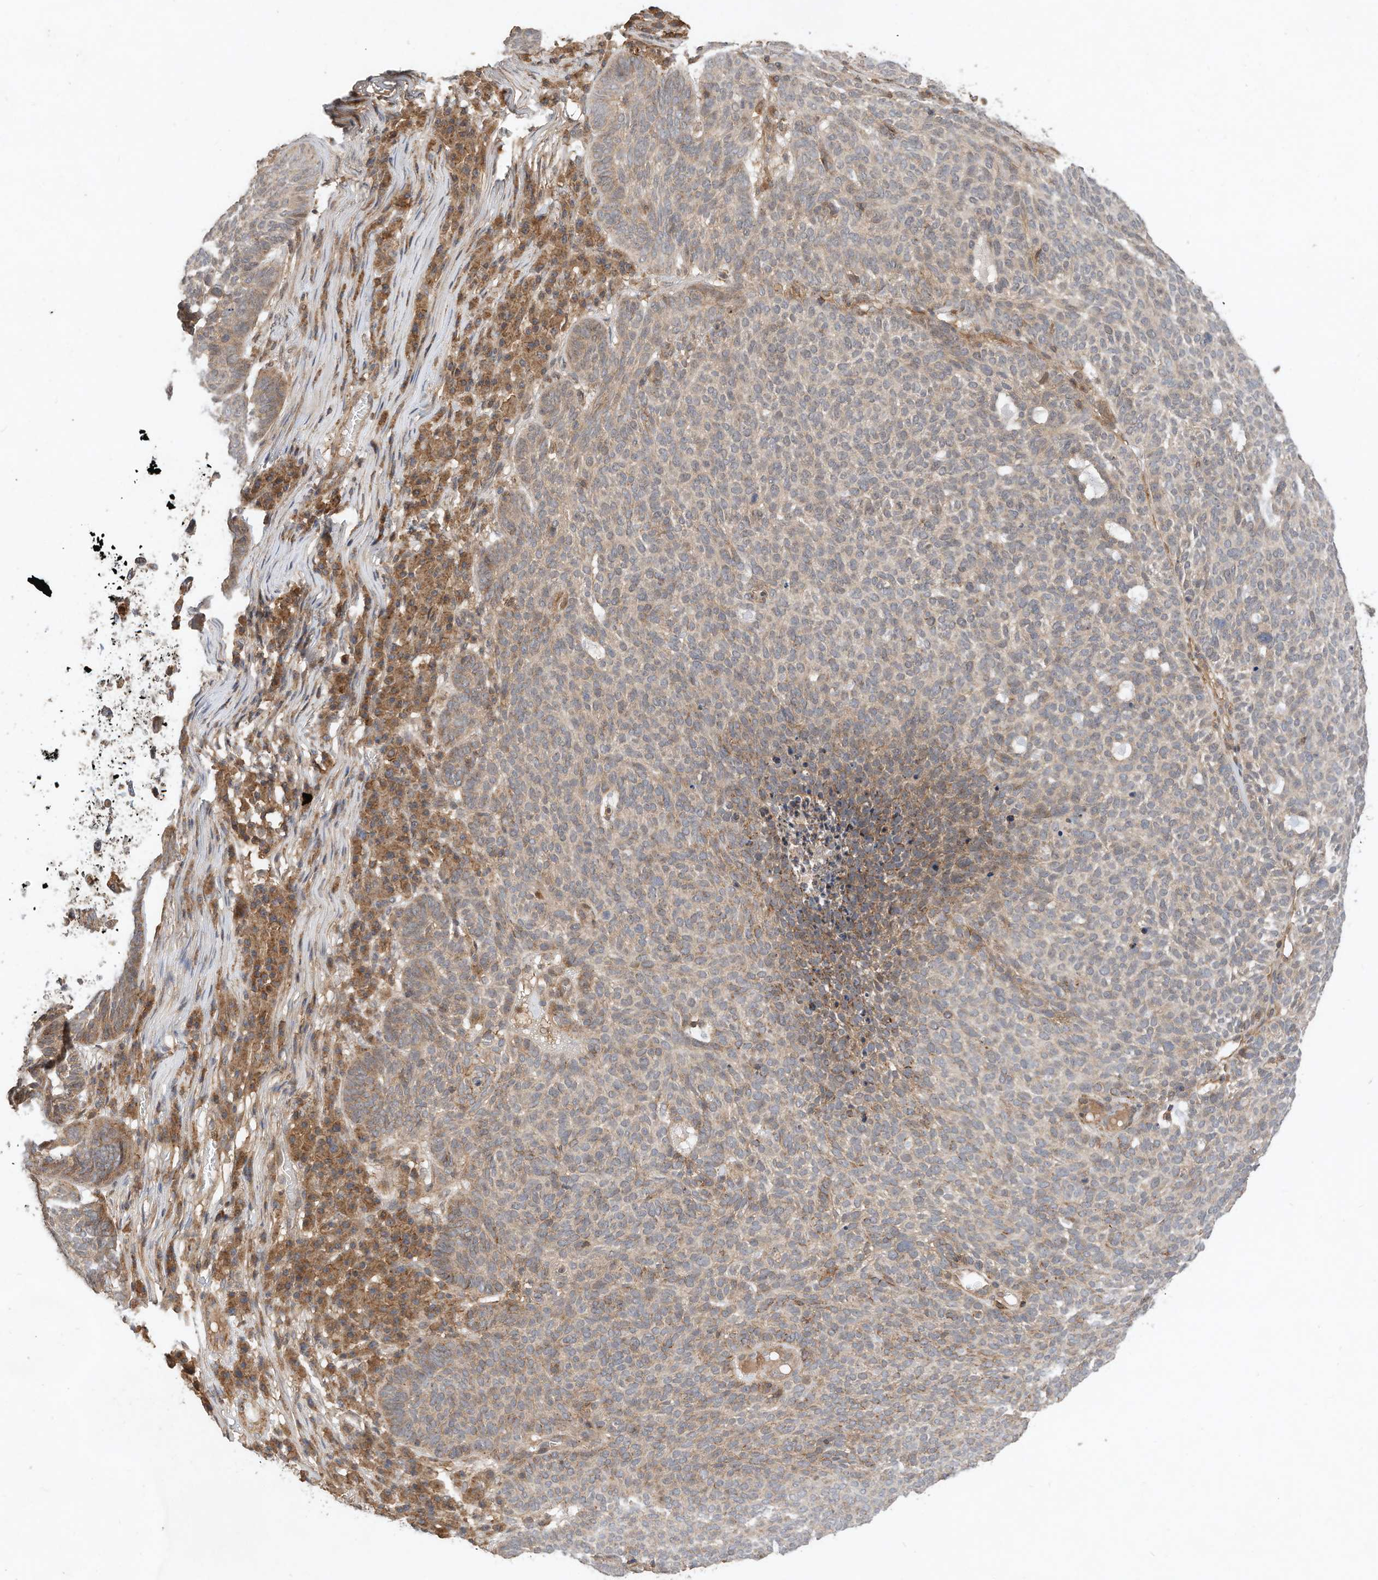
{"staining": {"intensity": "weak", "quantity": ">75%", "location": "cytoplasmic/membranous"}, "tissue": "skin cancer", "cell_type": "Tumor cells", "image_type": "cancer", "snomed": [{"axis": "morphology", "description": "Squamous cell carcinoma, NOS"}, {"axis": "topography", "description": "Skin"}], "caption": "Weak cytoplasmic/membranous protein positivity is present in approximately >75% of tumor cells in skin cancer (squamous cell carcinoma). Using DAB (brown) and hematoxylin (blue) stains, captured at high magnification using brightfield microscopy.", "gene": "CPAMD8", "patient": {"sex": "female", "age": 90}}